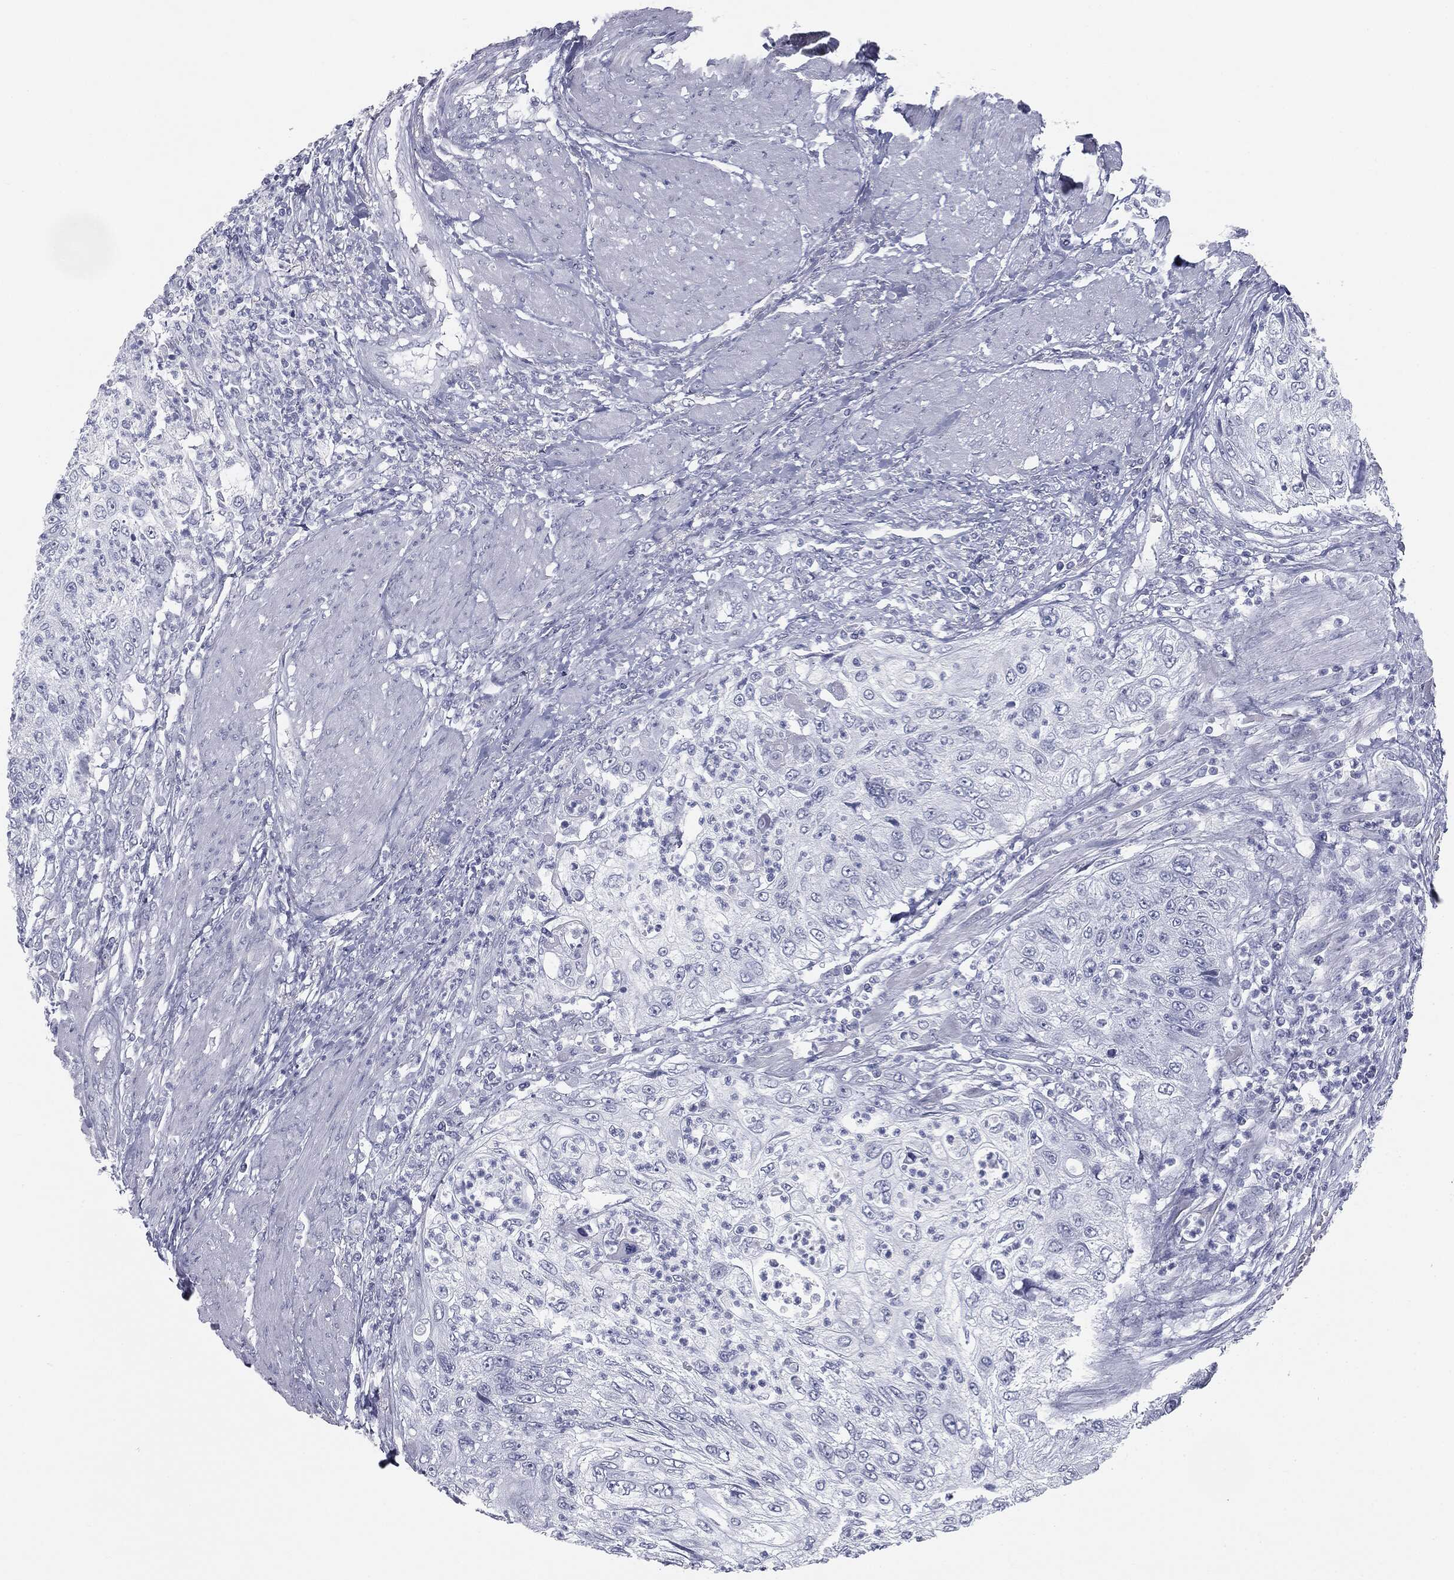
{"staining": {"intensity": "negative", "quantity": "none", "location": "none"}, "tissue": "urothelial cancer", "cell_type": "Tumor cells", "image_type": "cancer", "snomed": [{"axis": "morphology", "description": "Urothelial carcinoma, High grade"}, {"axis": "topography", "description": "Urinary bladder"}], "caption": "High power microscopy histopathology image of an IHC photomicrograph of urothelial carcinoma (high-grade), revealing no significant staining in tumor cells.", "gene": "TPO", "patient": {"sex": "female", "age": 60}}